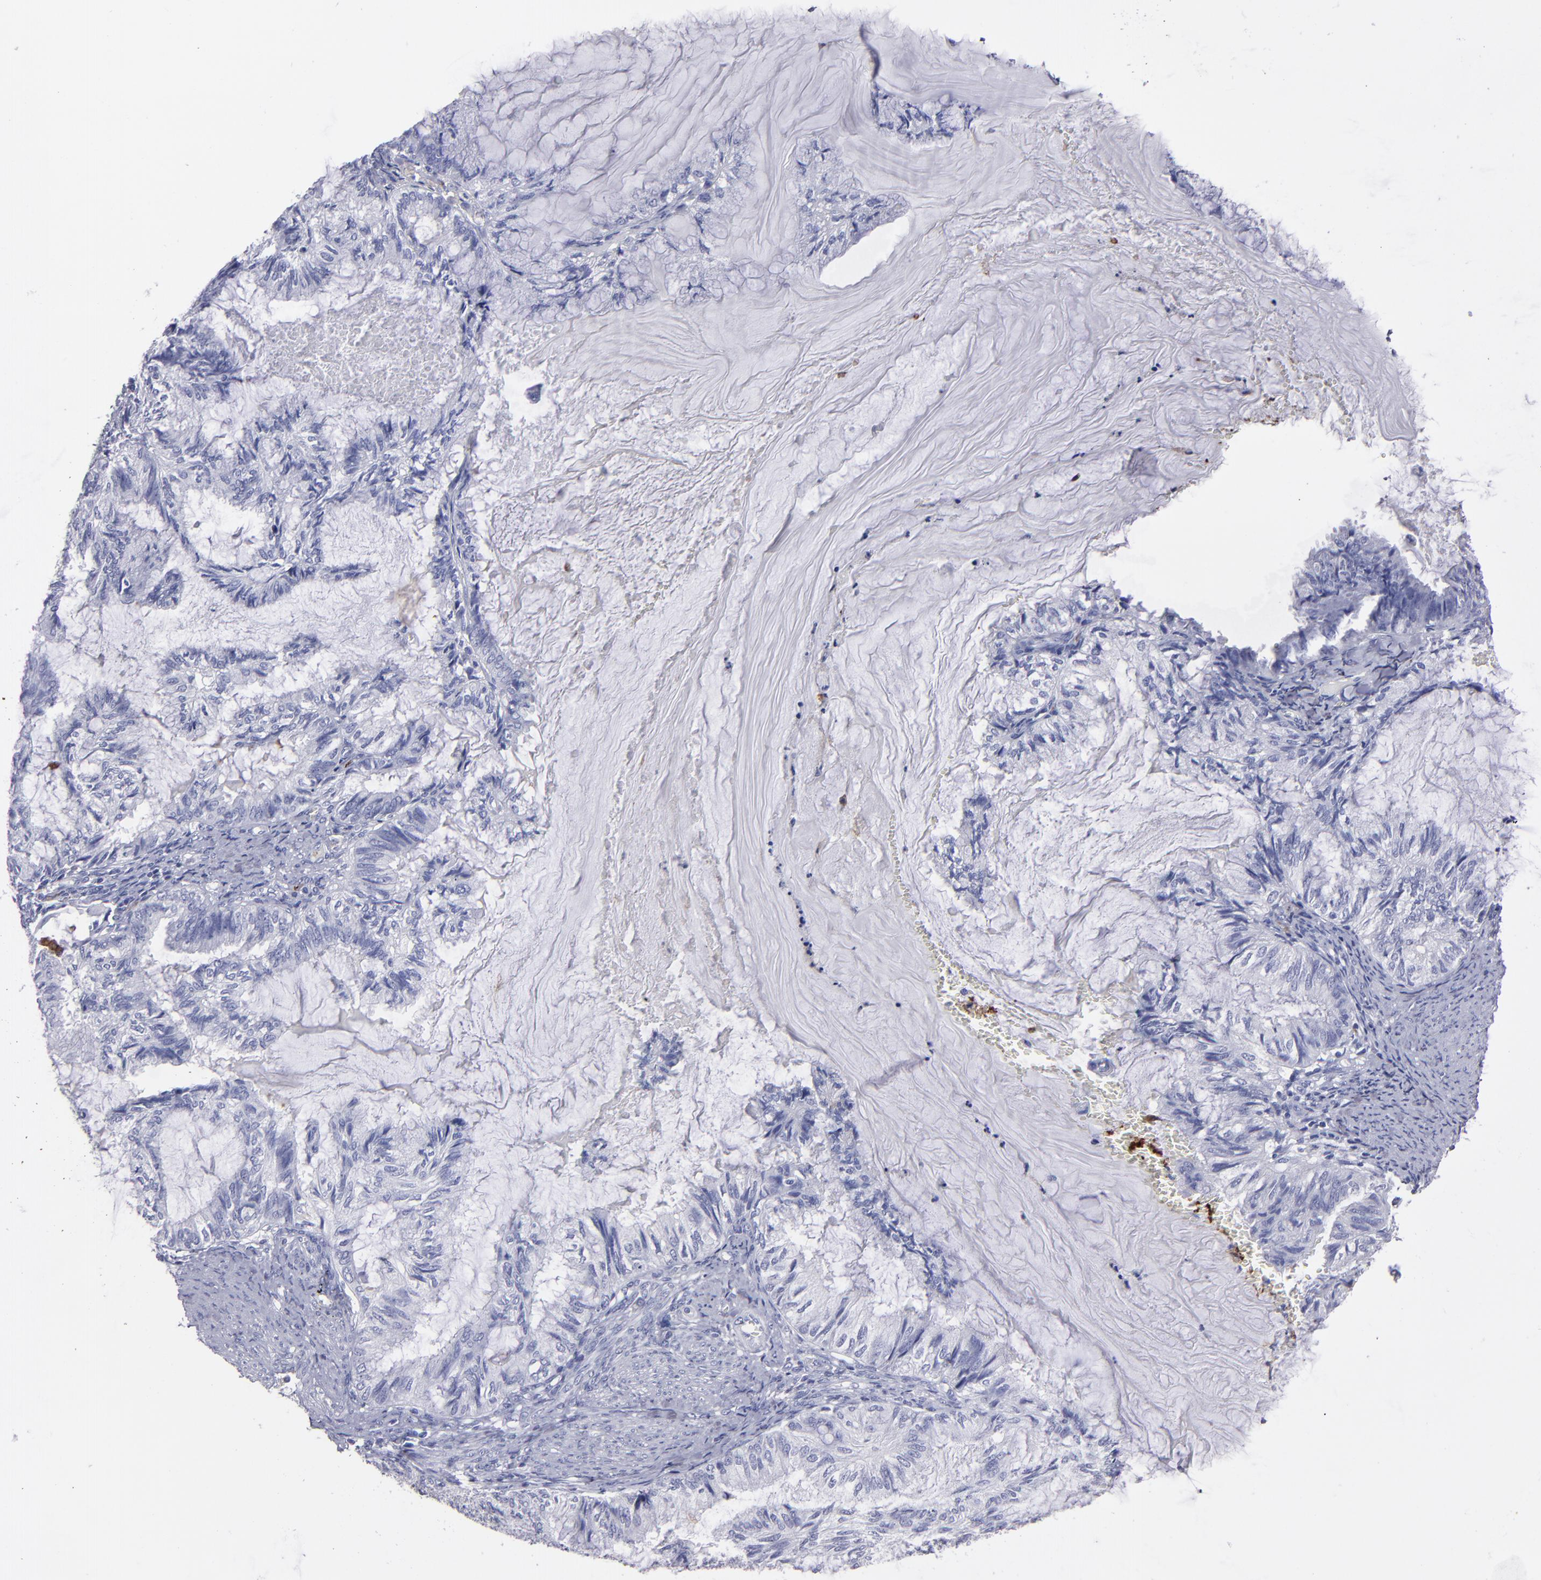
{"staining": {"intensity": "negative", "quantity": "none", "location": "none"}, "tissue": "endometrial cancer", "cell_type": "Tumor cells", "image_type": "cancer", "snomed": [{"axis": "morphology", "description": "Adenocarcinoma, NOS"}, {"axis": "topography", "description": "Endometrium"}], "caption": "Immunohistochemistry (IHC) photomicrograph of neoplastic tissue: human endometrial adenocarcinoma stained with DAB reveals no significant protein expression in tumor cells.", "gene": "CD36", "patient": {"sex": "female", "age": 86}}